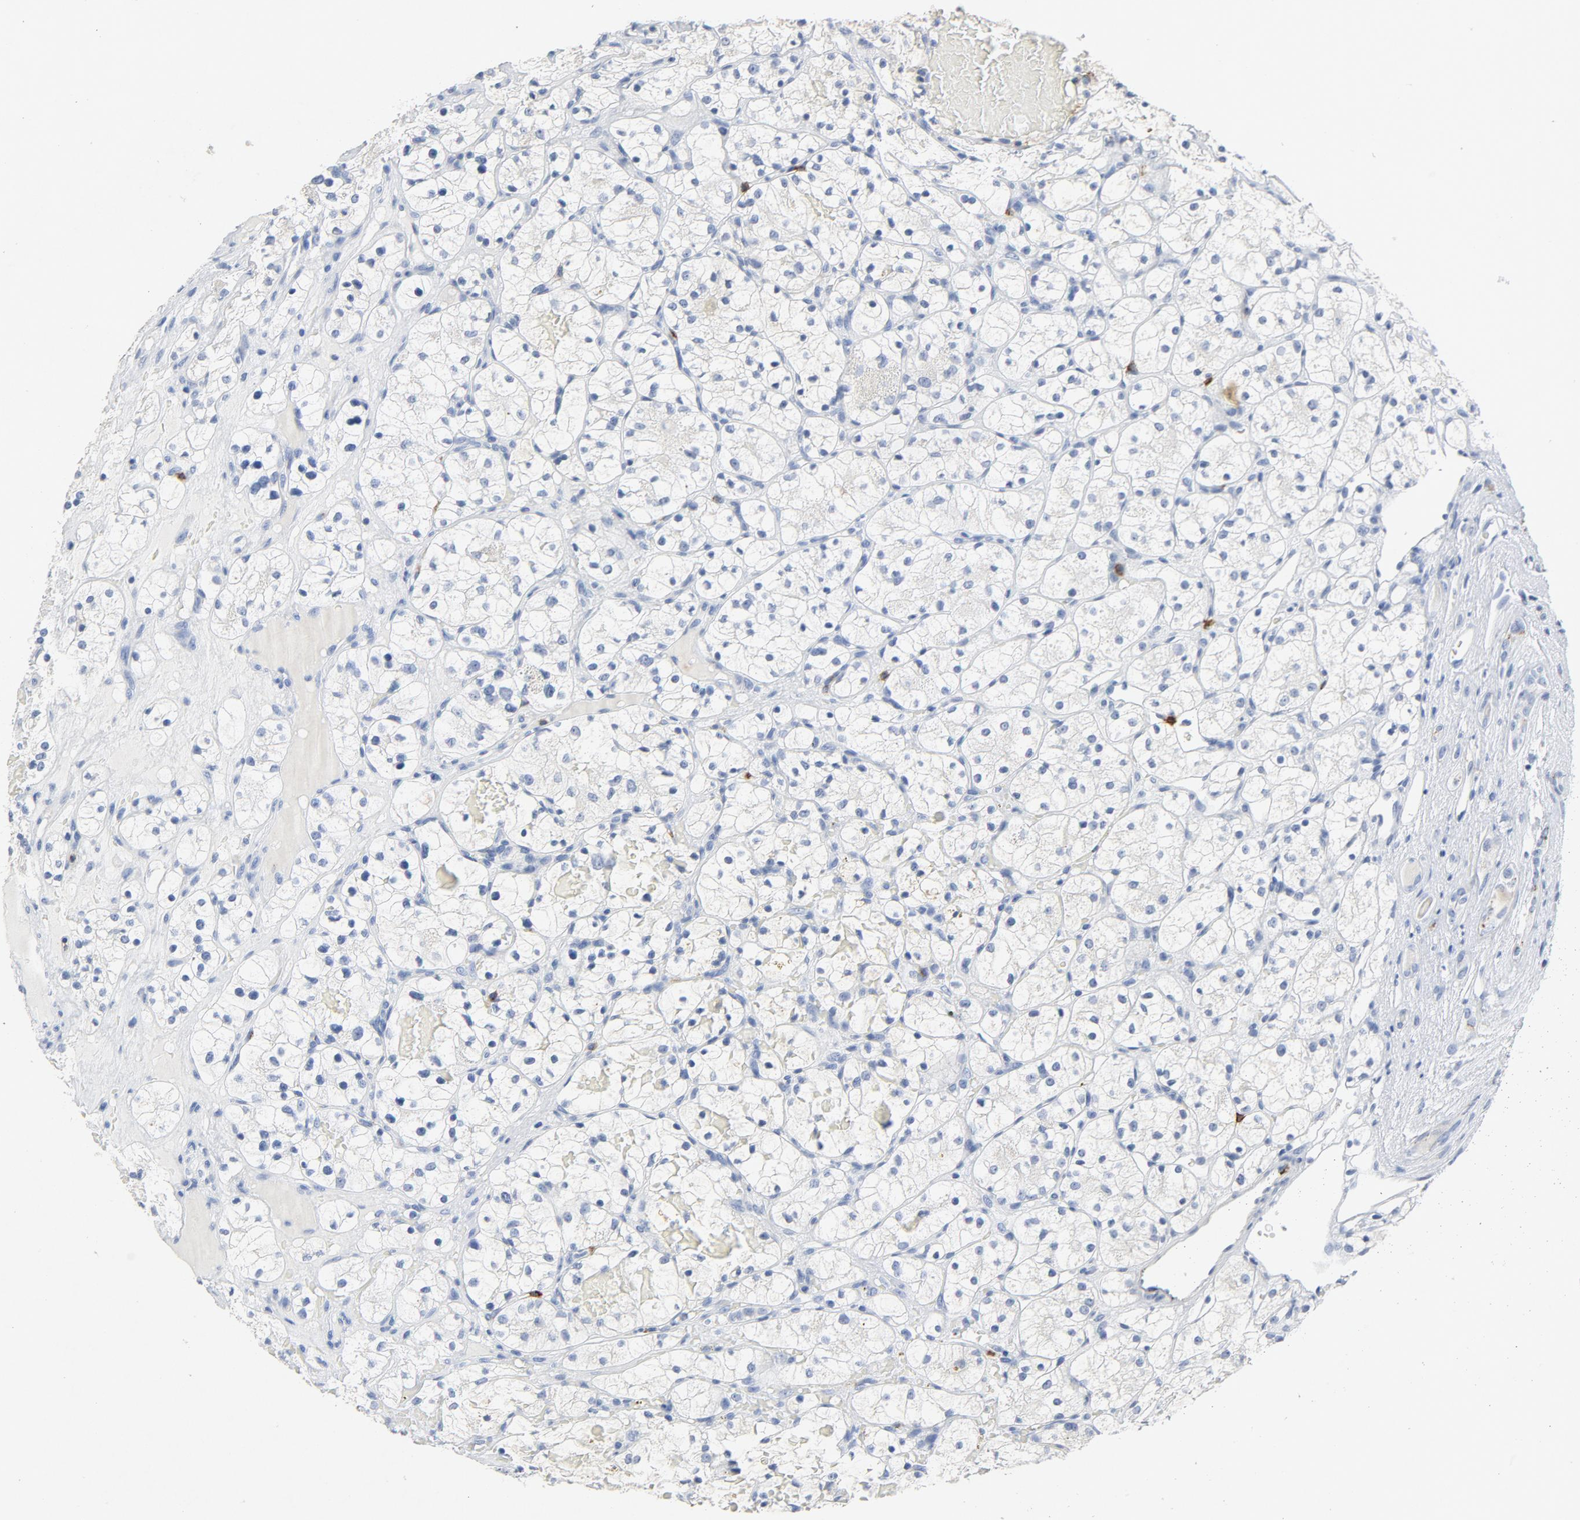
{"staining": {"intensity": "negative", "quantity": "none", "location": "none"}, "tissue": "renal cancer", "cell_type": "Tumor cells", "image_type": "cancer", "snomed": [{"axis": "morphology", "description": "Adenocarcinoma, NOS"}, {"axis": "topography", "description": "Kidney"}], "caption": "DAB immunohistochemical staining of human renal cancer displays no significant staining in tumor cells.", "gene": "PTPRB", "patient": {"sex": "female", "age": 60}}